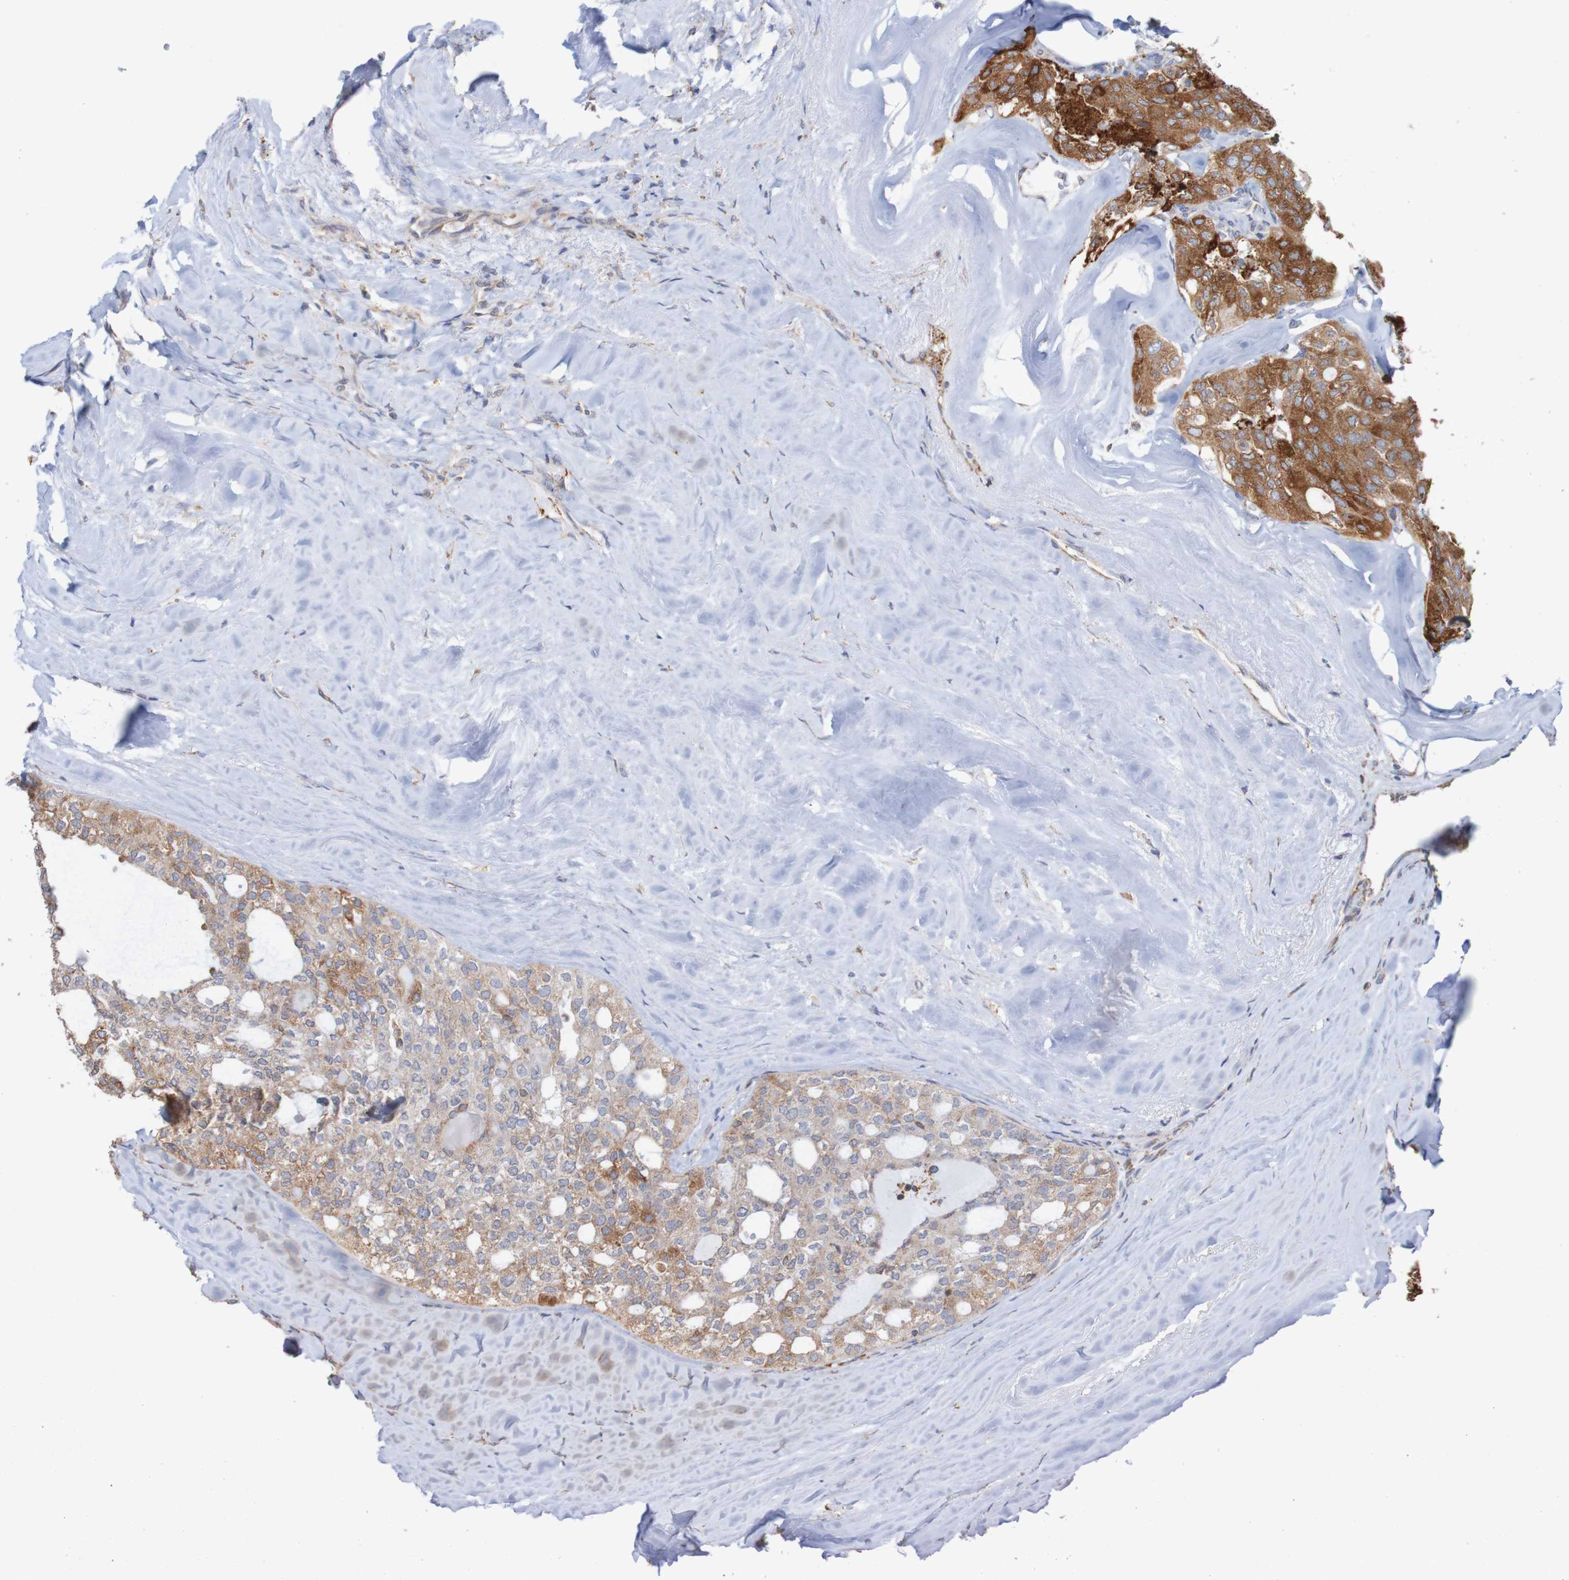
{"staining": {"intensity": "strong", "quantity": "<25%", "location": "cytoplasmic/membranous"}, "tissue": "thyroid cancer", "cell_type": "Tumor cells", "image_type": "cancer", "snomed": [{"axis": "morphology", "description": "Follicular adenoma carcinoma, NOS"}, {"axis": "topography", "description": "Thyroid gland"}], "caption": "Tumor cells exhibit medium levels of strong cytoplasmic/membranous positivity in about <25% of cells in follicular adenoma carcinoma (thyroid). (IHC, brightfield microscopy, high magnification).", "gene": "PDIA3", "patient": {"sex": "male", "age": 75}}